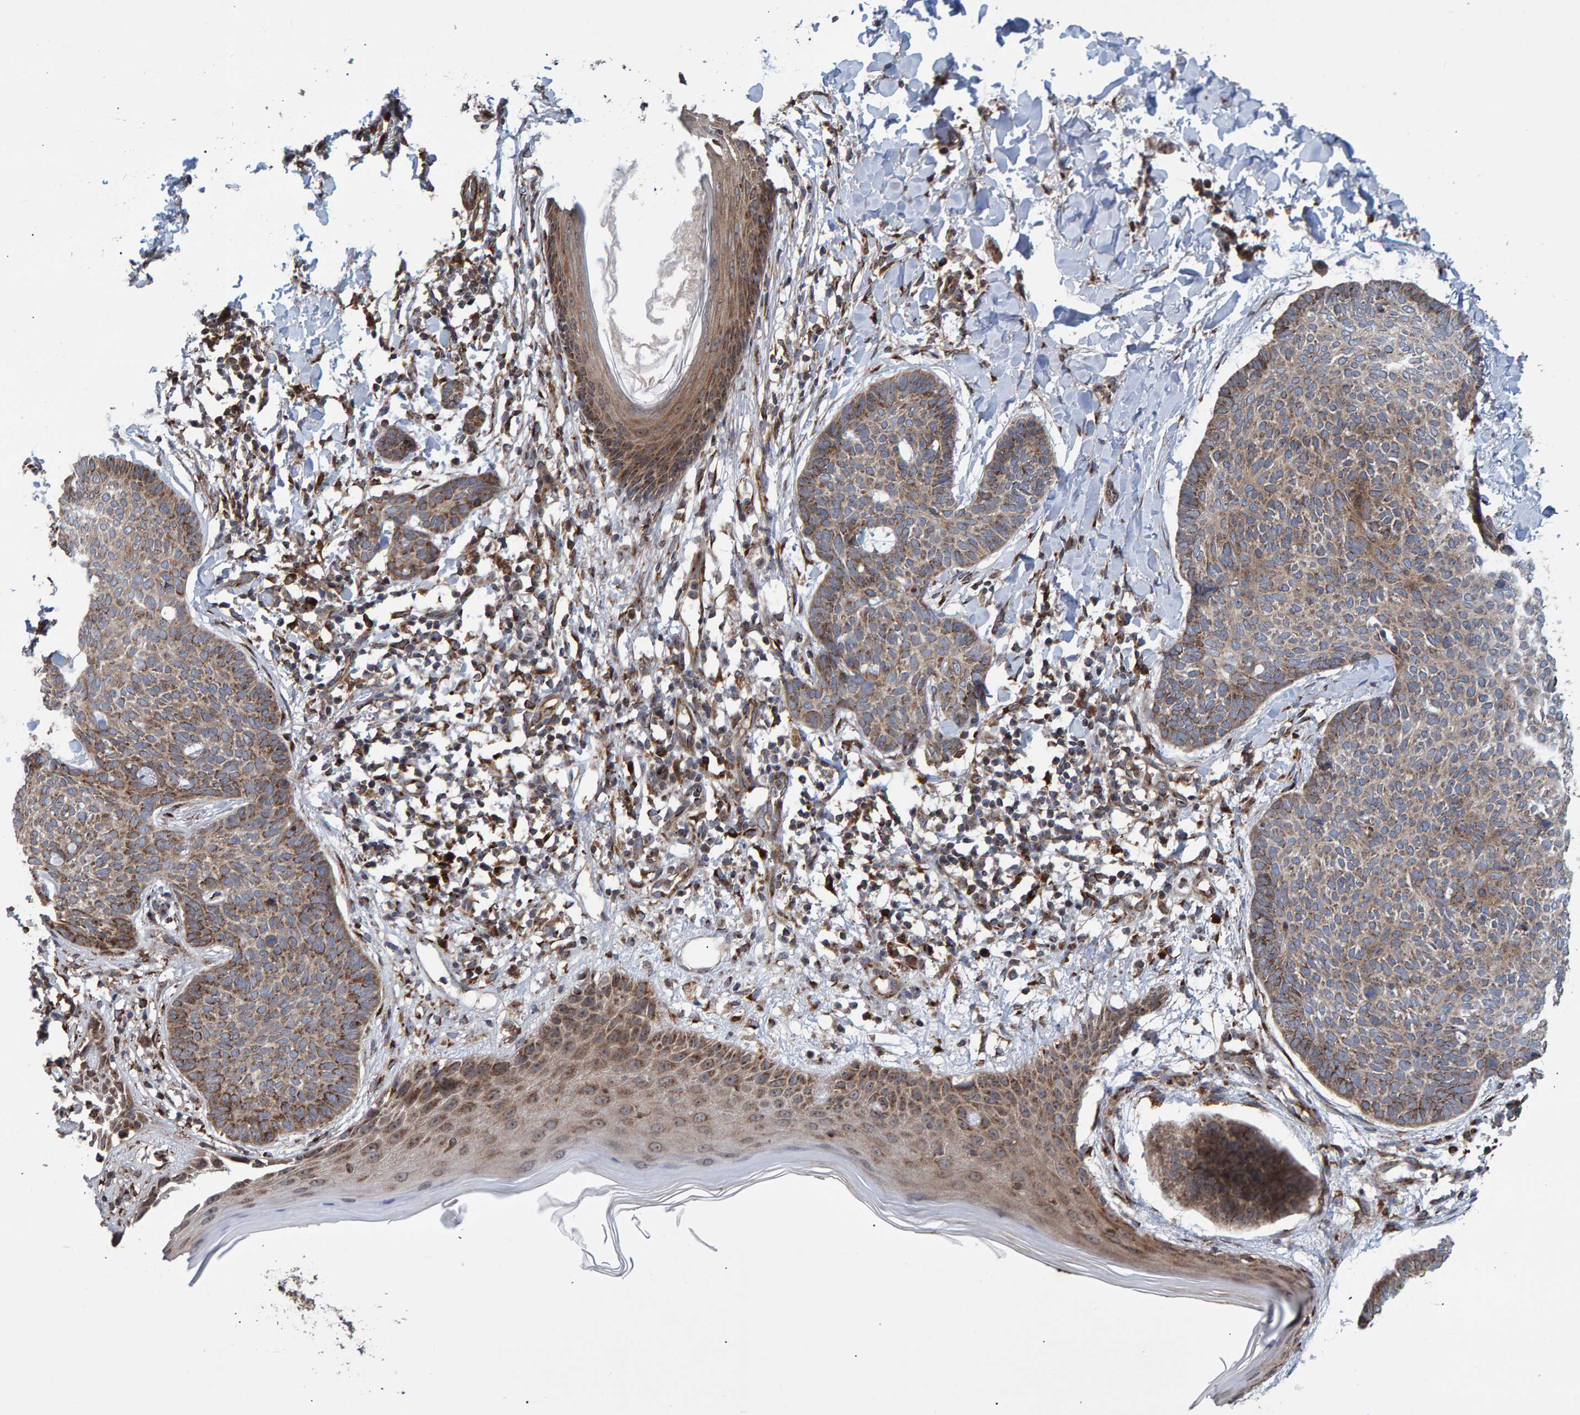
{"staining": {"intensity": "moderate", "quantity": "25%-75%", "location": "cytoplasmic/membranous"}, "tissue": "skin cancer", "cell_type": "Tumor cells", "image_type": "cancer", "snomed": [{"axis": "morphology", "description": "Normal tissue, NOS"}, {"axis": "morphology", "description": "Basal cell carcinoma"}, {"axis": "topography", "description": "Skin"}], "caption": "A brown stain highlights moderate cytoplasmic/membranous expression of a protein in human basal cell carcinoma (skin) tumor cells.", "gene": "FAM117A", "patient": {"sex": "male", "age": 50}}